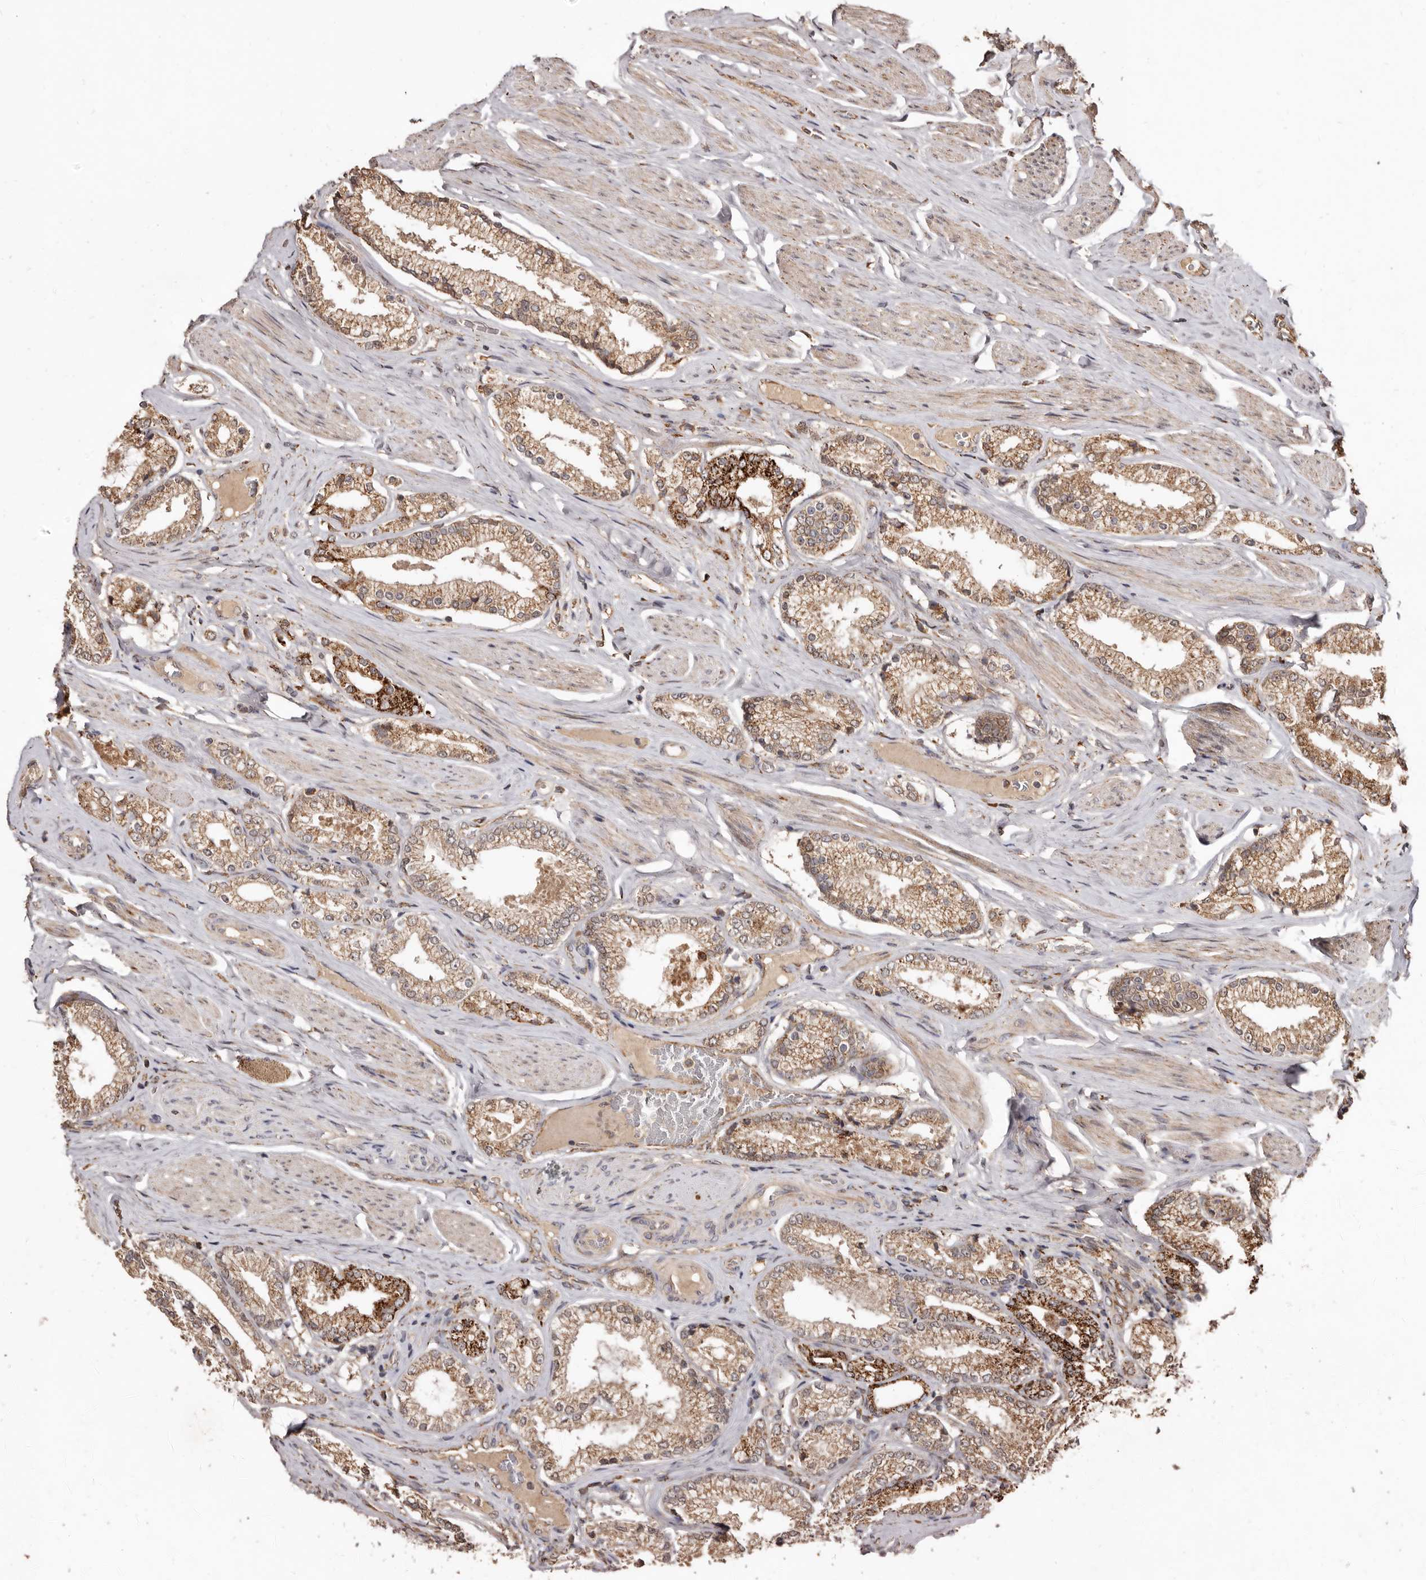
{"staining": {"intensity": "moderate", "quantity": ">75%", "location": "cytoplasmic/membranous"}, "tissue": "prostate cancer", "cell_type": "Tumor cells", "image_type": "cancer", "snomed": [{"axis": "morphology", "description": "Adenocarcinoma, Low grade"}, {"axis": "topography", "description": "Prostate"}], "caption": "Prostate cancer stained with a protein marker exhibits moderate staining in tumor cells.", "gene": "AKAP7", "patient": {"sex": "male", "age": 71}}